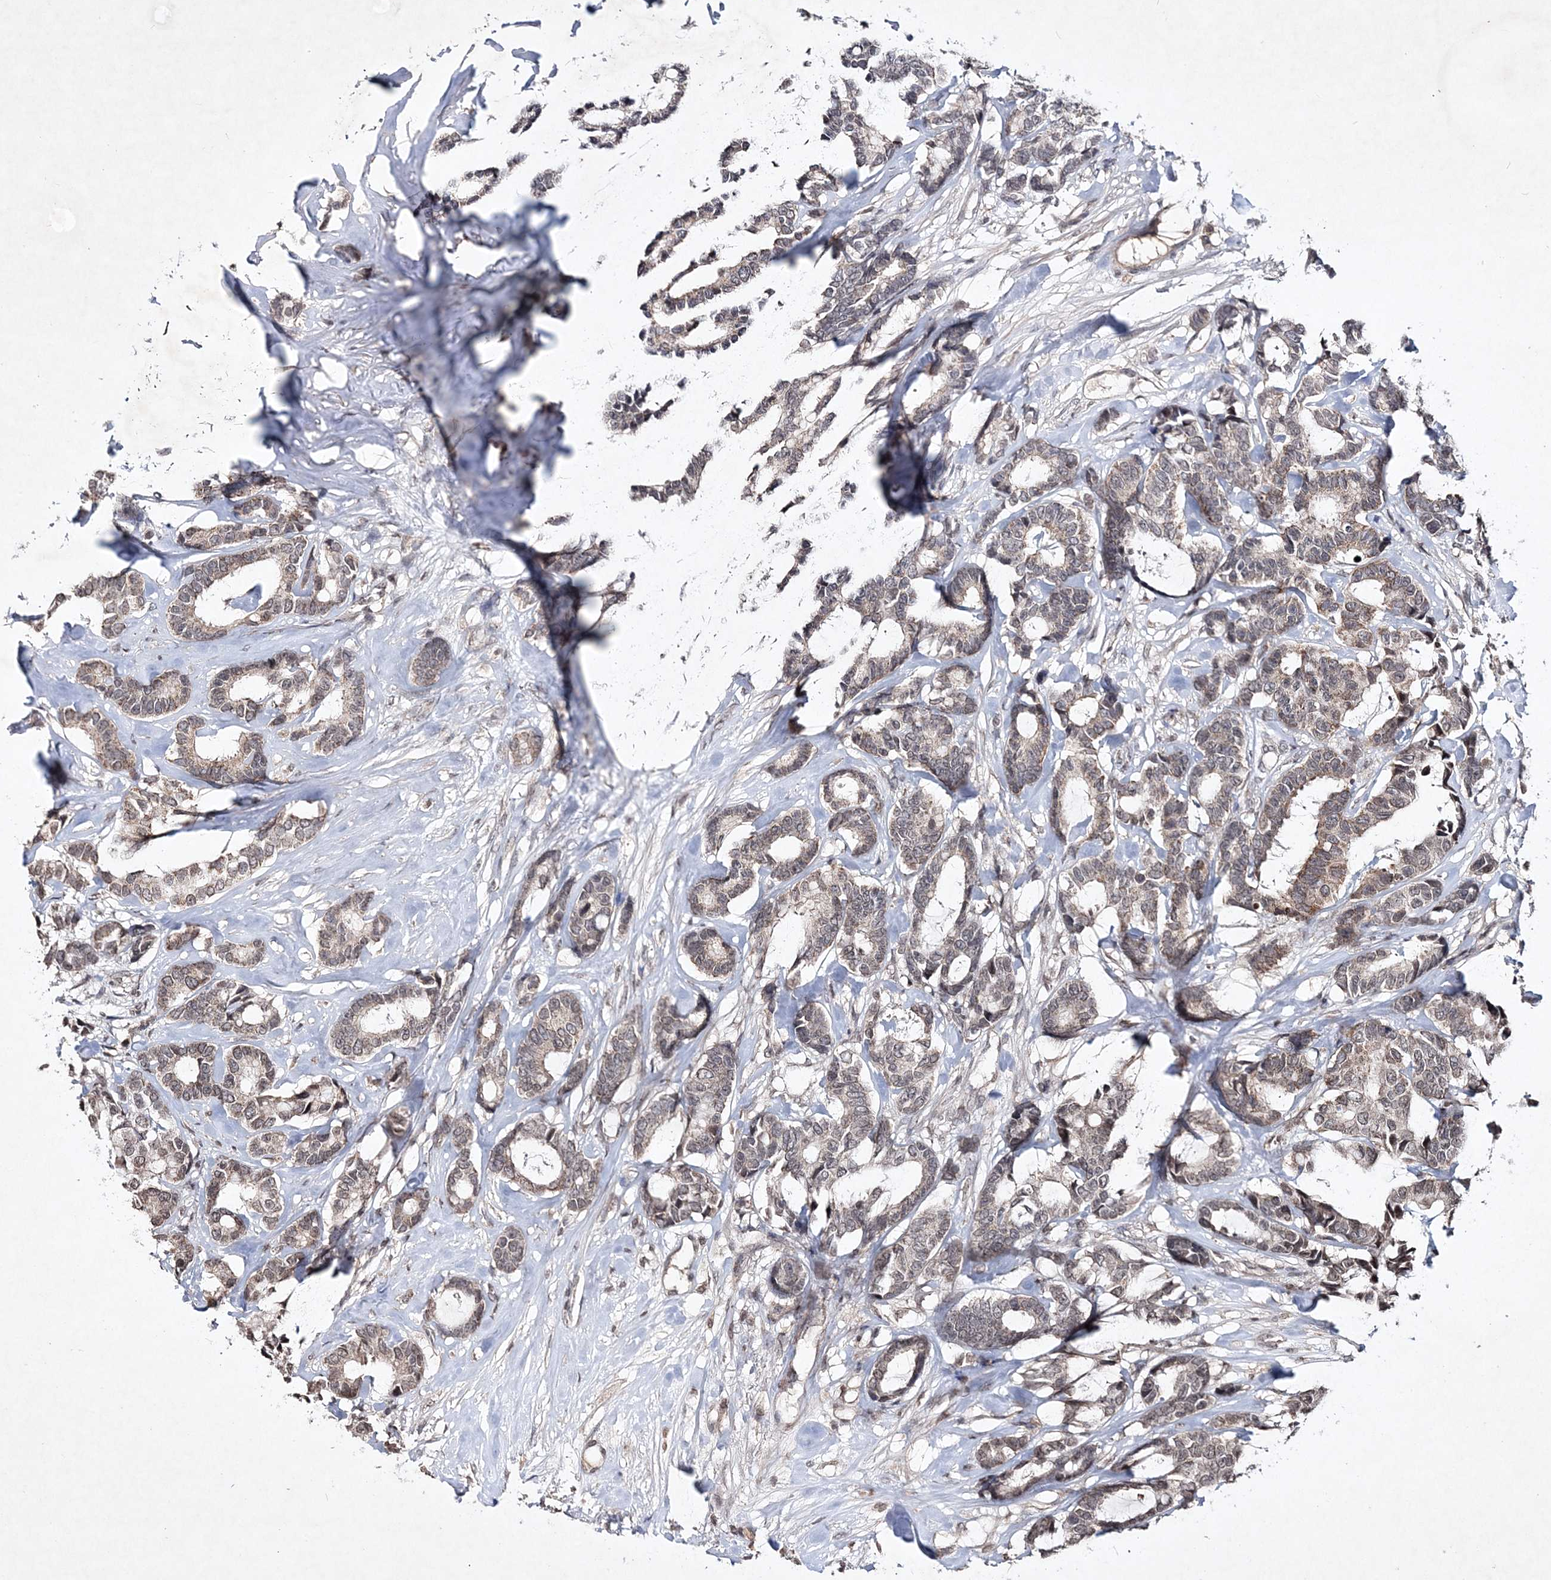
{"staining": {"intensity": "moderate", "quantity": "25%-75%", "location": "cytoplasmic/membranous,nuclear"}, "tissue": "breast cancer", "cell_type": "Tumor cells", "image_type": "cancer", "snomed": [{"axis": "morphology", "description": "Duct carcinoma"}, {"axis": "topography", "description": "Breast"}], "caption": "Breast invasive ductal carcinoma tissue exhibits moderate cytoplasmic/membranous and nuclear expression in approximately 25%-75% of tumor cells, visualized by immunohistochemistry.", "gene": "SOWAHB", "patient": {"sex": "female", "age": 87}}